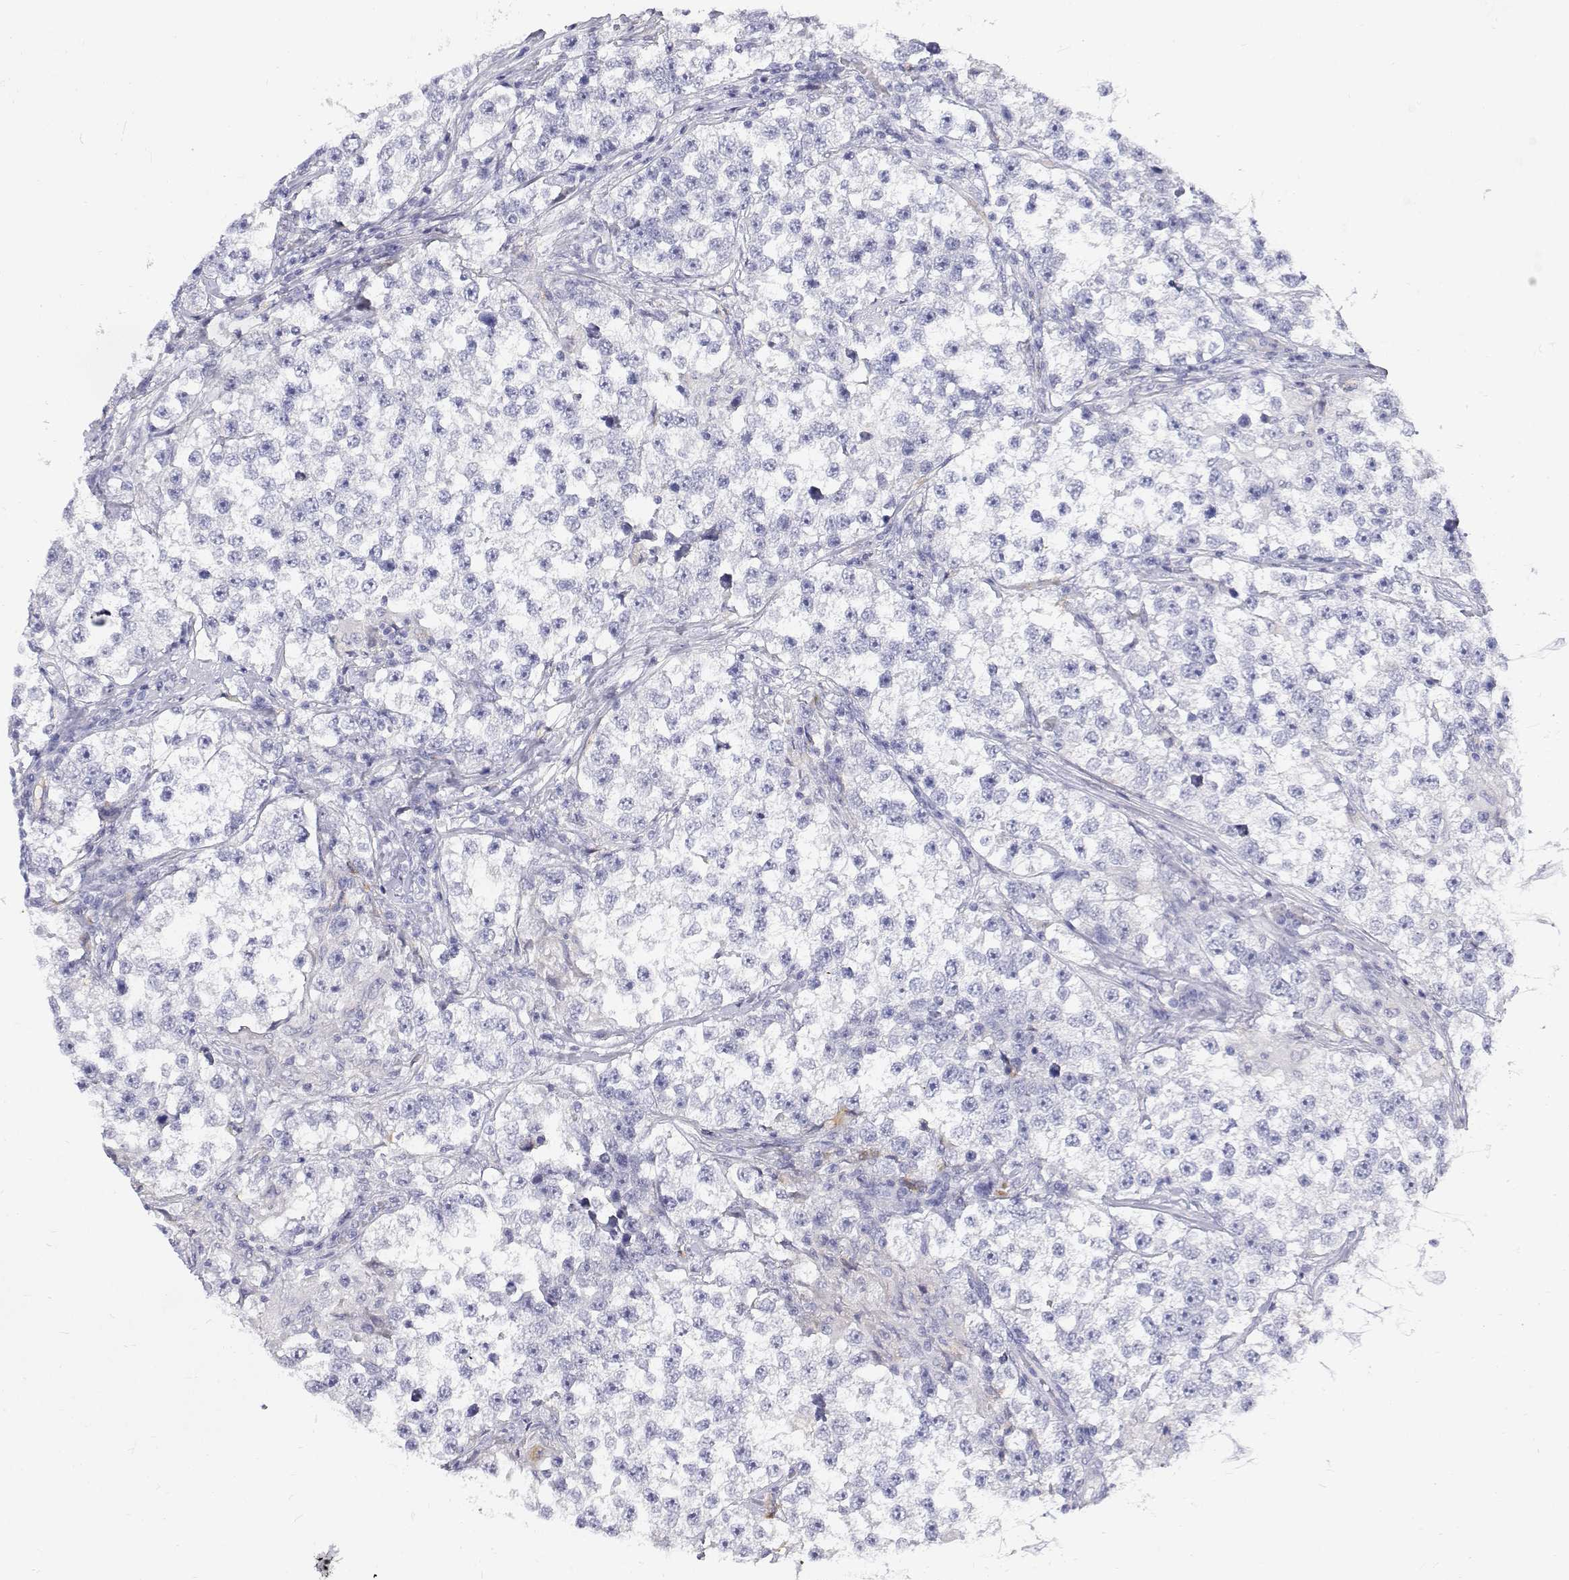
{"staining": {"intensity": "negative", "quantity": "none", "location": "none"}, "tissue": "testis cancer", "cell_type": "Tumor cells", "image_type": "cancer", "snomed": [{"axis": "morphology", "description": "Seminoma, NOS"}, {"axis": "topography", "description": "Testis"}], "caption": "Testis seminoma stained for a protein using immunohistochemistry shows no positivity tumor cells.", "gene": "NCR2", "patient": {"sex": "male", "age": 46}}